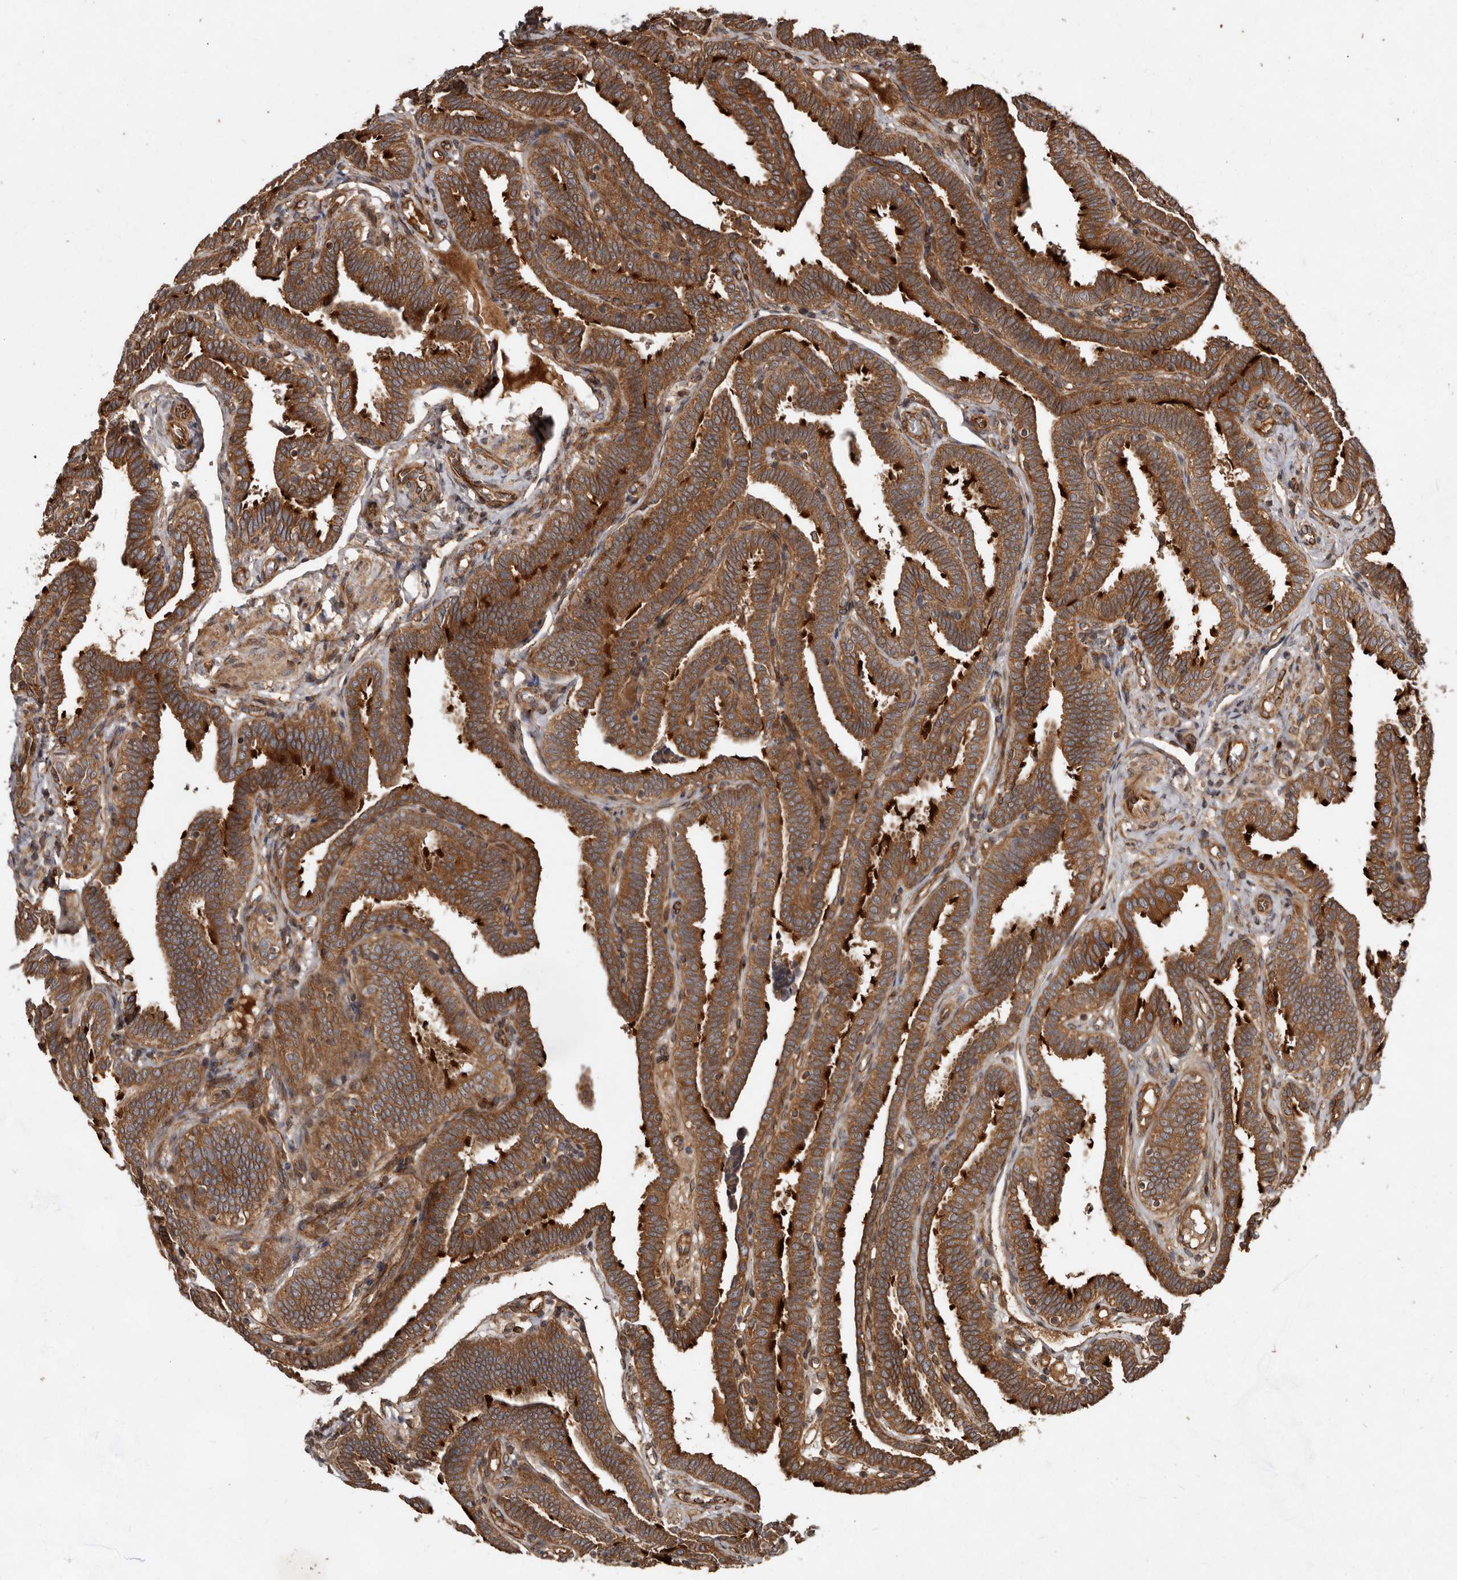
{"staining": {"intensity": "strong", "quantity": ">75%", "location": "cytoplasmic/membranous"}, "tissue": "fallopian tube", "cell_type": "Glandular cells", "image_type": "normal", "snomed": [{"axis": "morphology", "description": "Normal tissue, NOS"}, {"axis": "topography", "description": "Fallopian tube"}], "caption": "About >75% of glandular cells in benign fallopian tube reveal strong cytoplasmic/membranous protein expression as visualized by brown immunohistochemical staining.", "gene": "STK36", "patient": {"sex": "female", "age": 39}}